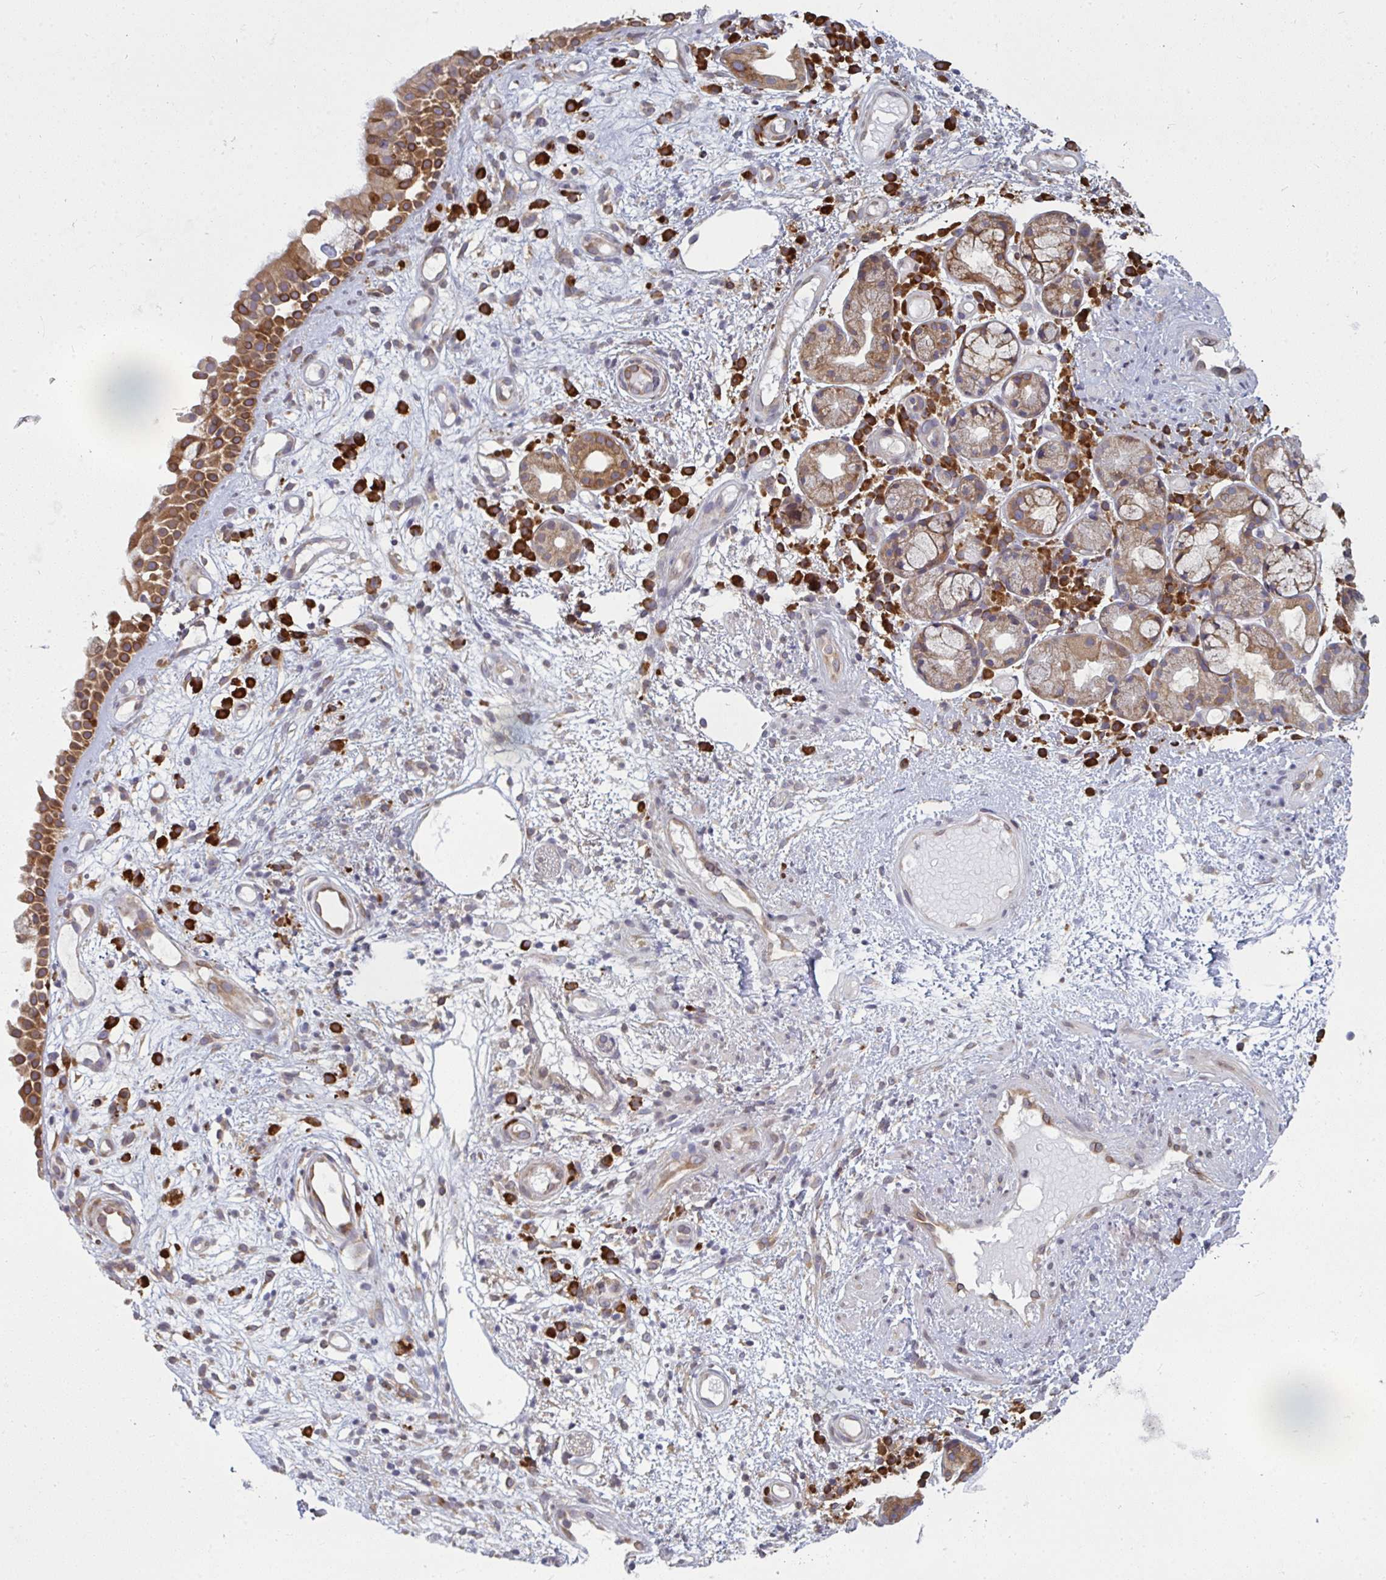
{"staining": {"intensity": "moderate", "quantity": ">75%", "location": "cytoplasmic/membranous"}, "tissue": "nasopharynx", "cell_type": "Respiratory epithelial cells", "image_type": "normal", "snomed": [{"axis": "morphology", "description": "Normal tissue, NOS"}, {"axis": "morphology", "description": "Inflammation, NOS"}, {"axis": "topography", "description": "Nasopharynx"}], "caption": "Protein analysis of normal nasopharynx exhibits moderate cytoplasmic/membranous positivity in approximately >75% of respiratory epithelial cells.", "gene": "LYSMD4", "patient": {"sex": "male", "age": 54}}